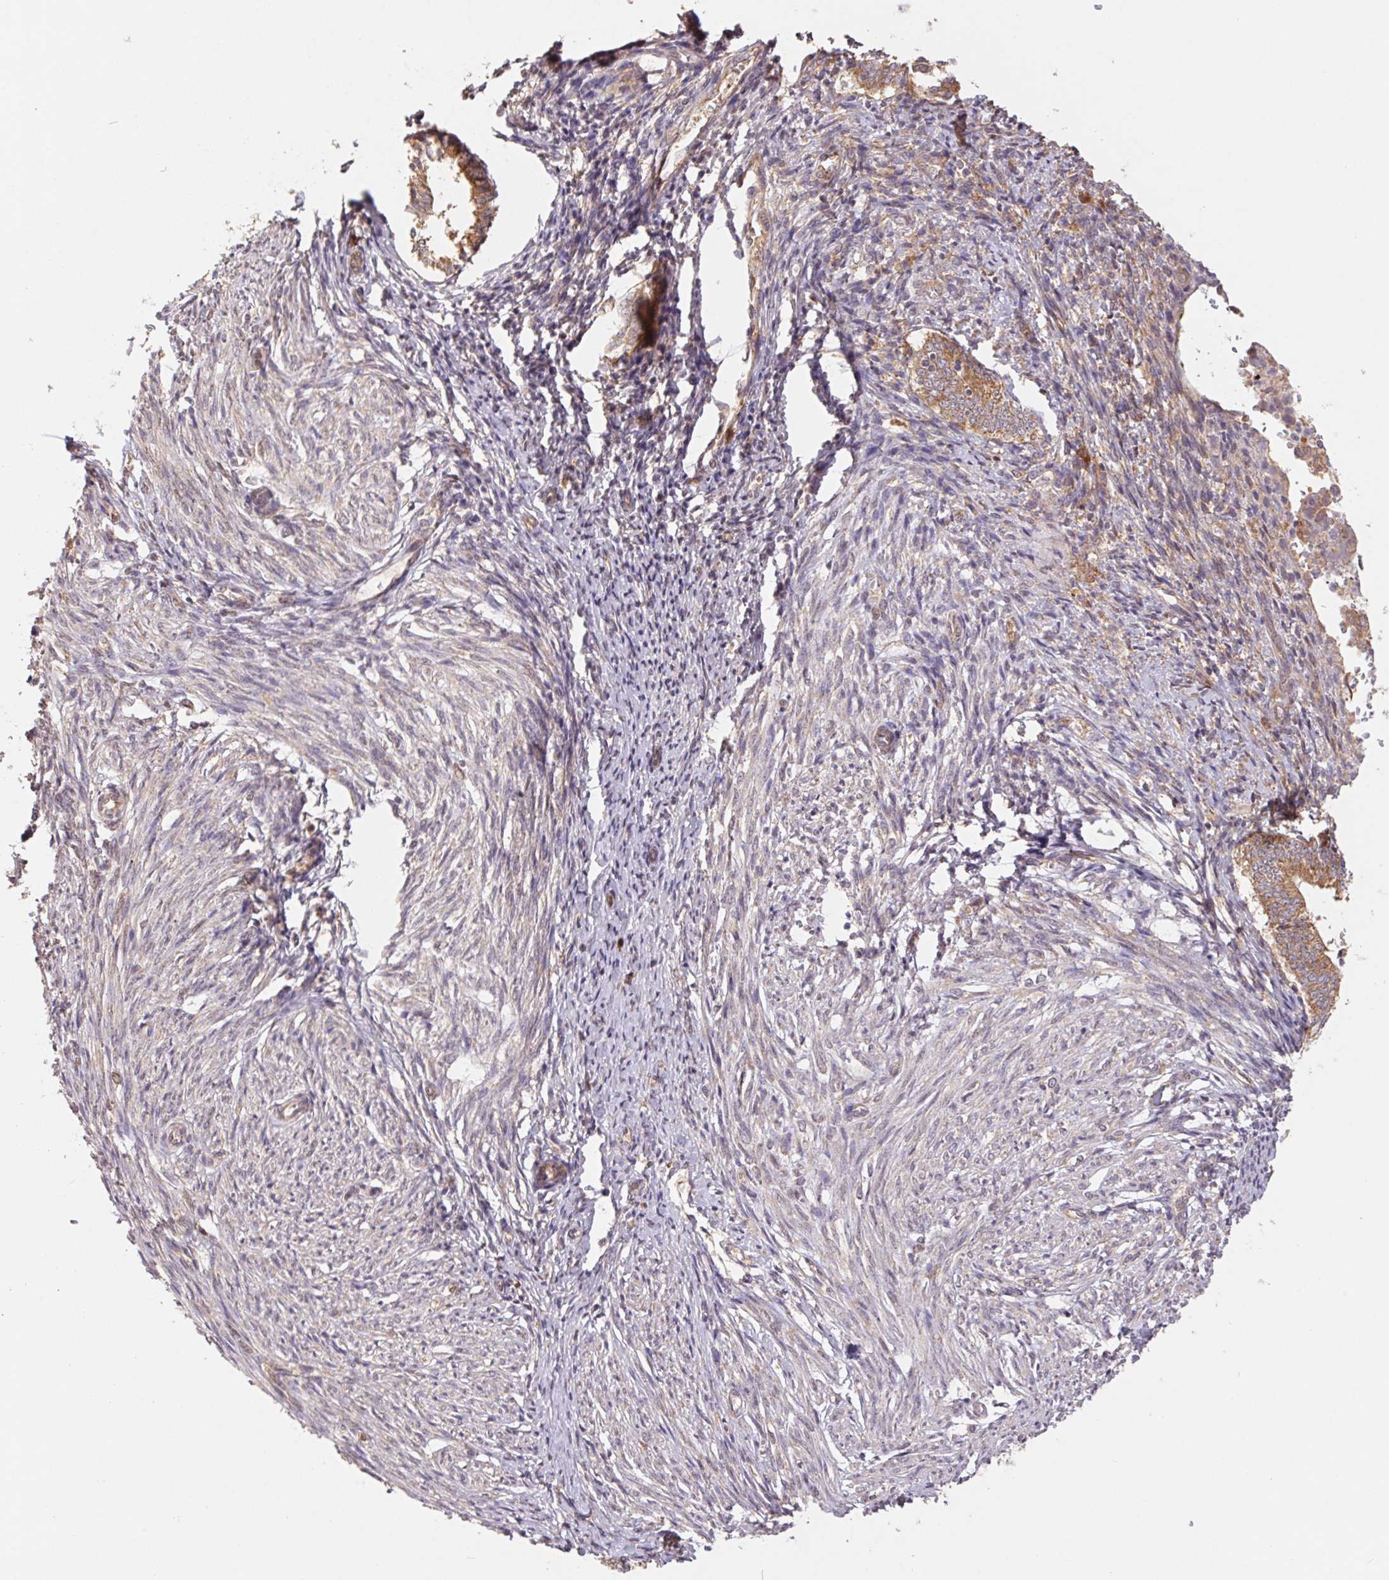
{"staining": {"intensity": "moderate", "quantity": "25%-75%", "location": "cytoplasmic/membranous"}, "tissue": "endometrium", "cell_type": "Cells in endometrial stroma", "image_type": "normal", "snomed": [{"axis": "morphology", "description": "Normal tissue, NOS"}, {"axis": "topography", "description": "Endometrium"}], "caption": "Immunohistochemical staining of benign endometrium displays moderate cytoplasmic/membranous protein staining in approximately 25%-75% of cells in endometrial stroma. Nuclei are stained in blue.", "gene": "RPL27A", "patient": {"sex": "female", "age": 50}}